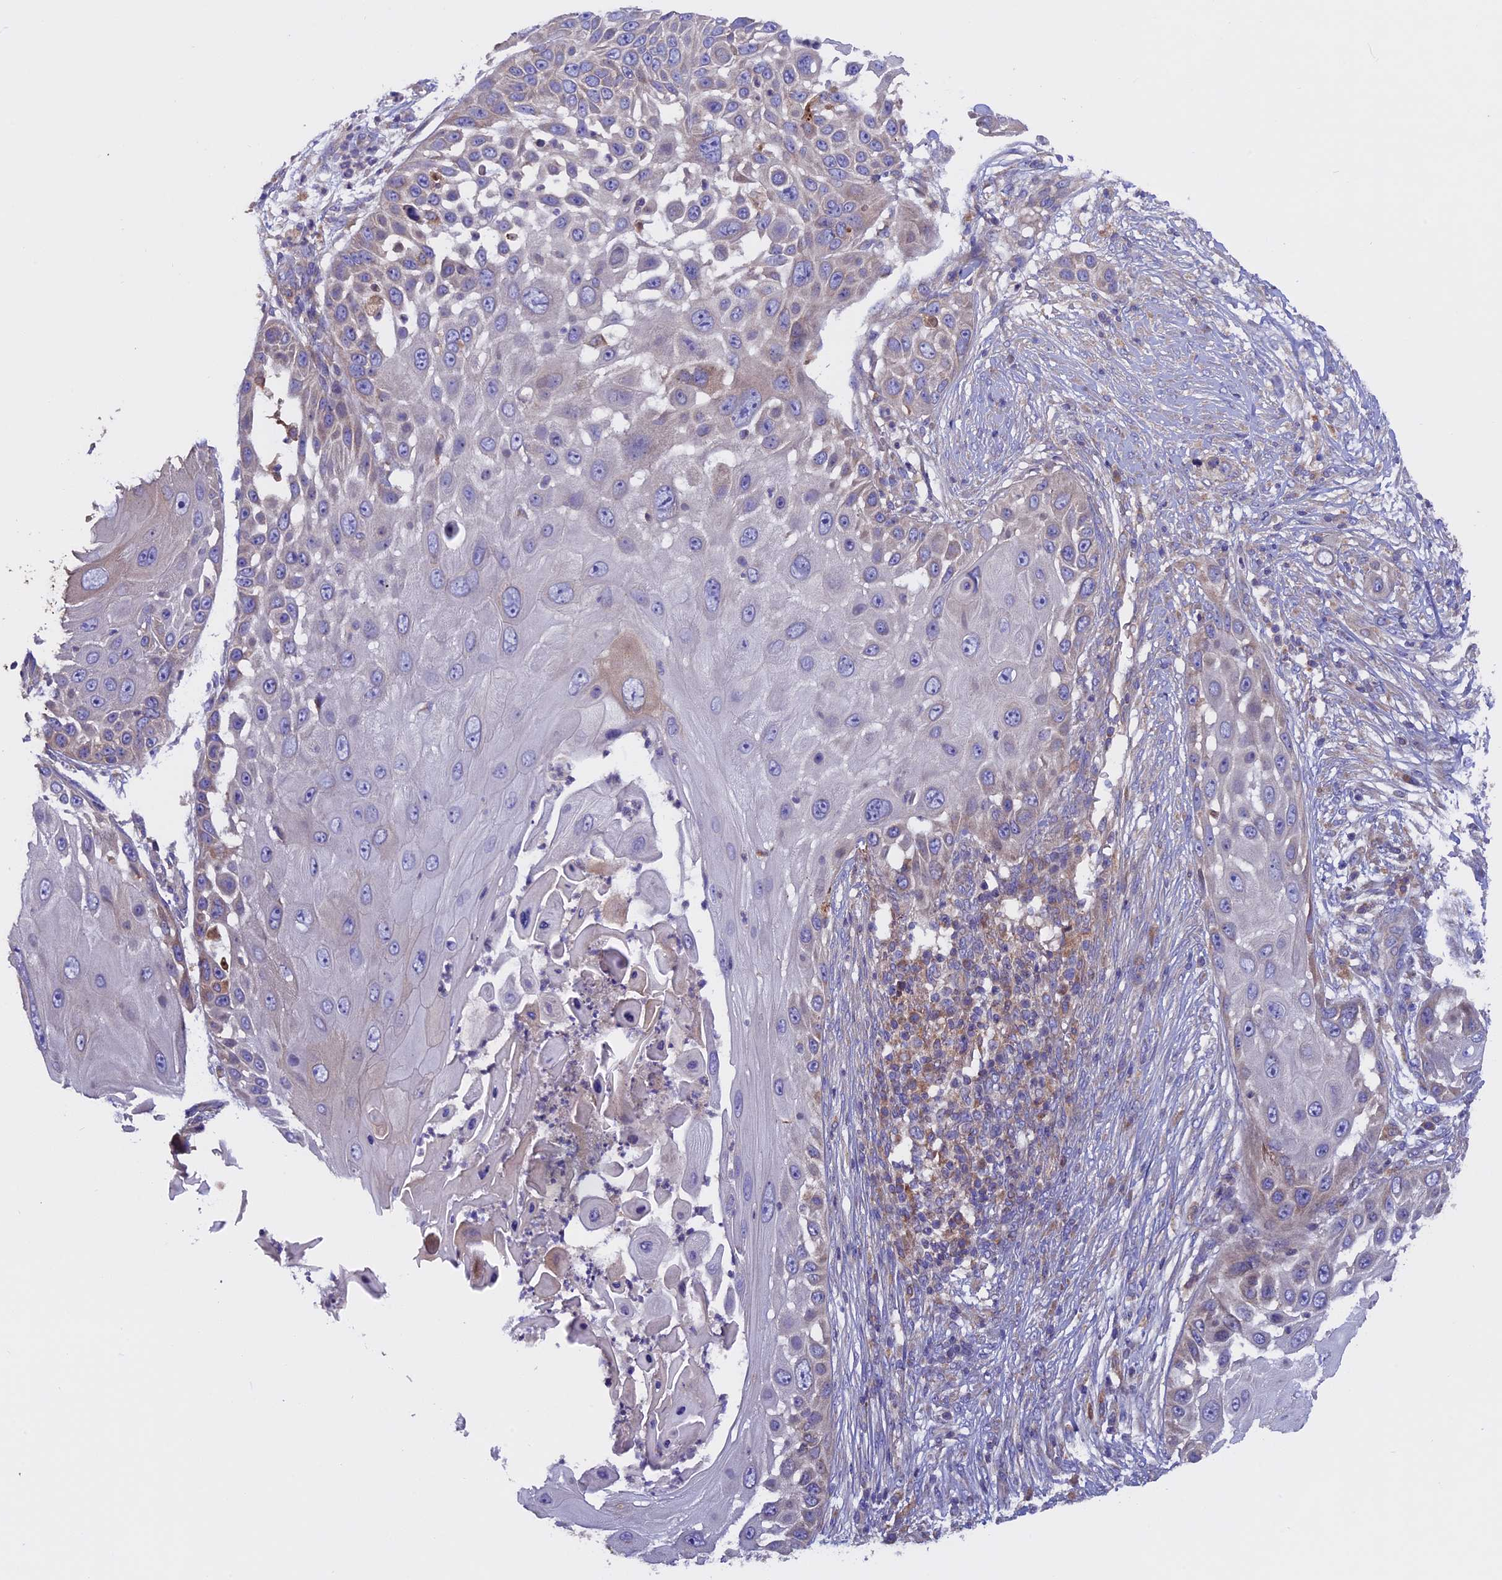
{"staining": {"intensity": "weak", "quantity": "<25%", "location": "cytoplasmic/membranous"}, "tissue": "skin cancer", "cell_type": "Tumor cells", "image_type": "cancer", "snomed": [{"axis": "morphology", "description": "Squamous cell carcinoma, NOS"}, {"axis": "topography", "description": "Skin"}], "caption": "A histopathology image of human skin cancer (squamous cell carcinoma) is negative for staining in tumor cells.", "gene": "PTPN9", "patient": {"sex": "female", "age": 44}}